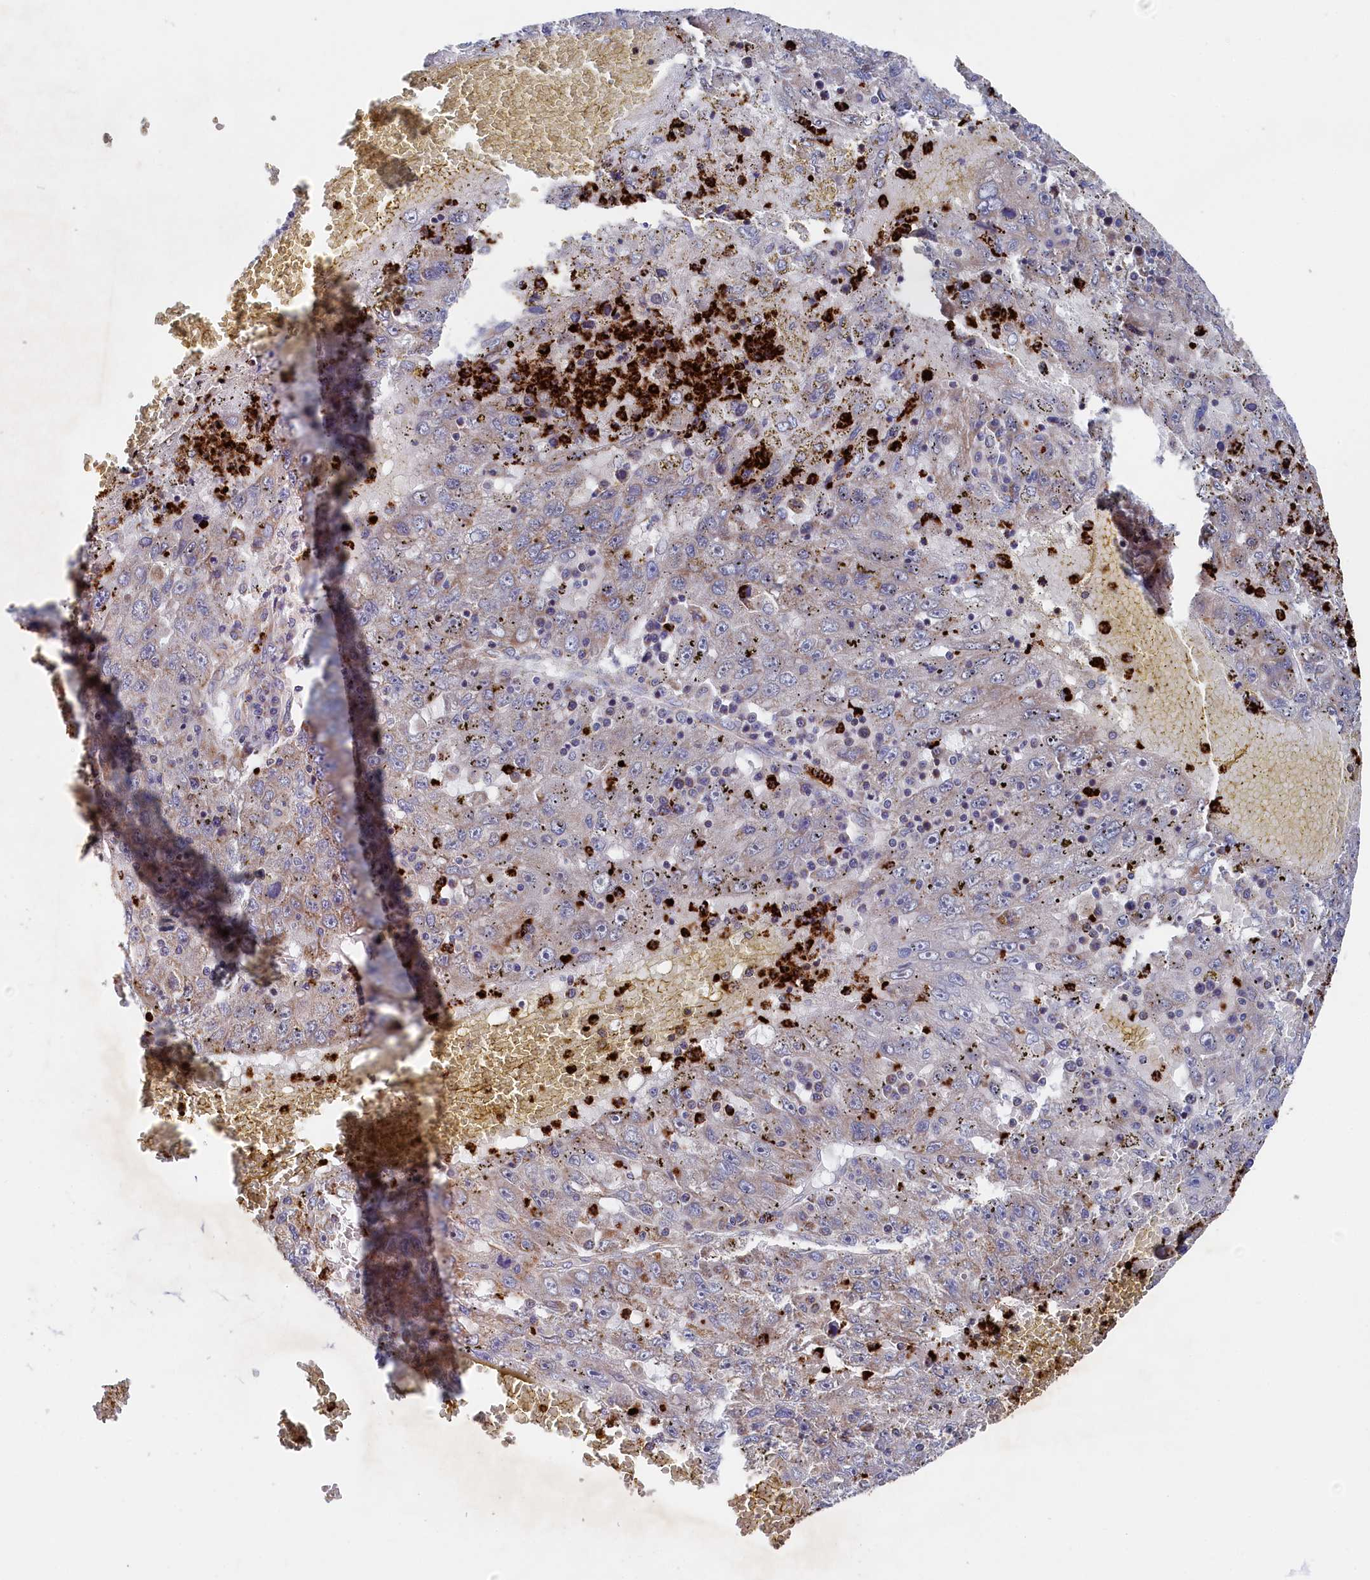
{"staining": {"intensity": "weak", "quantity": "<25%", "location": "cytoplasmic/membranous"}, "tissue": "liver cancer", "cell_type": "Tumor cells", "image_type": "cancer", "snomed": [{"axis": "morphology", "description": "Carcinoma, Hepatocellular, NOS"}, {"axis": "topography", "description": "Liver"}], "caption": "There is no significant staining in tumor cells of liver cancer (hepatocellular carcinoma).", "gene": "CHCHD1", "patient": {"sex": "male", "age": 49}}